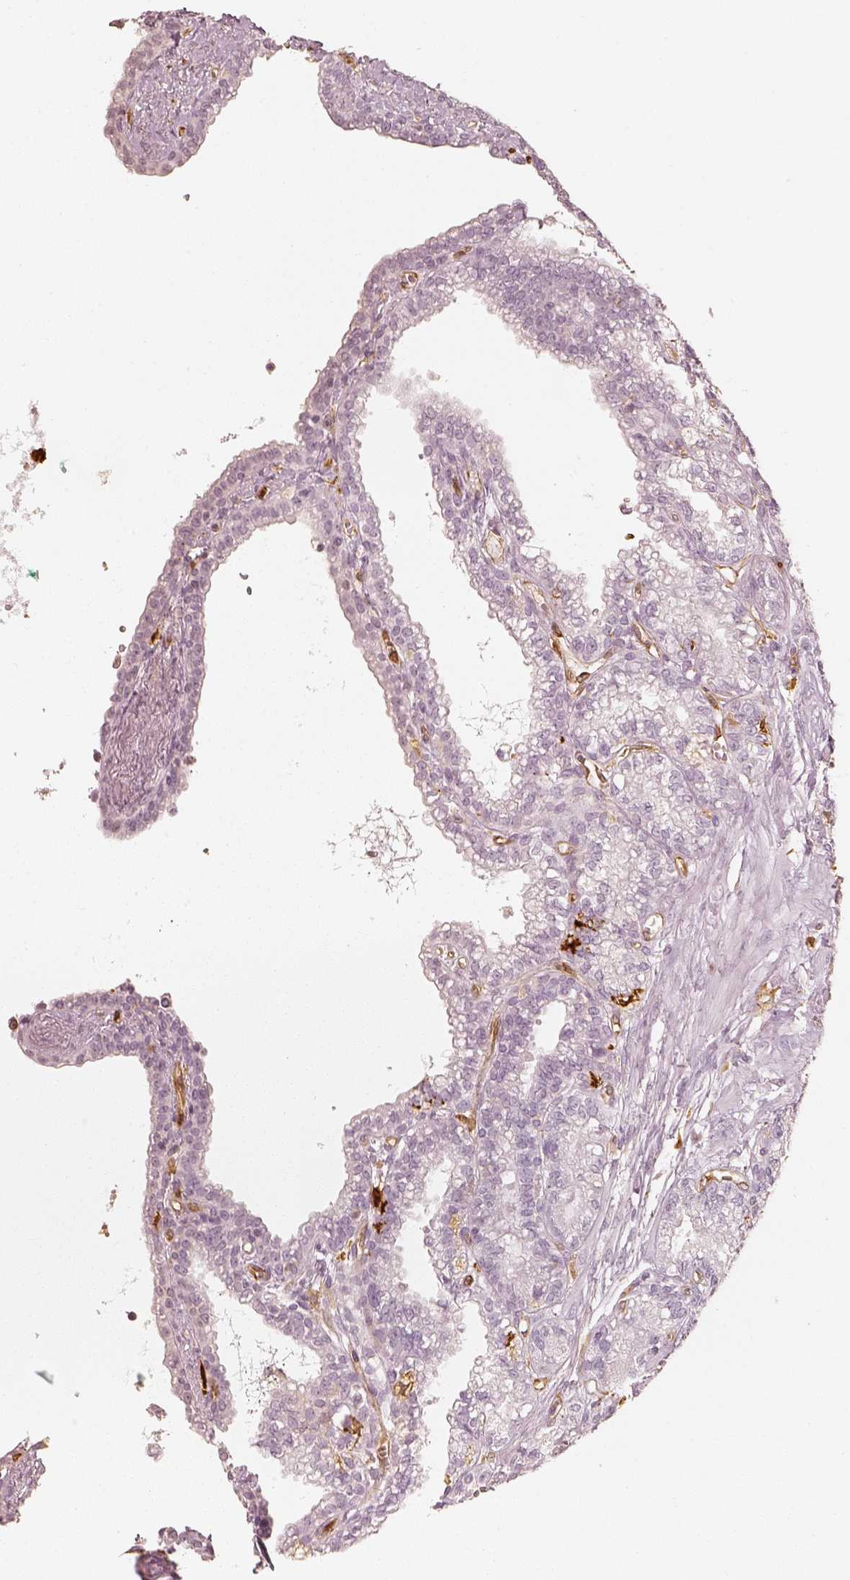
{"staining": {"intensity": "negative", "quantity": "none", "location": "none"}, "tissue": "seminal vesicle", "cell_type": "Glandular cells", "image_type": "normal", "snomed": [{"axis": "morphology", "description": "Normal tissue, NOS"}, {"axis": "morphology", "description": "Urothelial carcinoma, NOS"}, {"axis": "topography", "description": "Urinary bladder"}, {"axis": "topography", "description": "Seminal veicle"}], "caption": "An IHC image of unremarkable seminal vesicle is shown. There is no staining in glandular cells of seminal vesicle.", "gene": "FSCN1", "patient": {"sex": "male", "age": 76}}